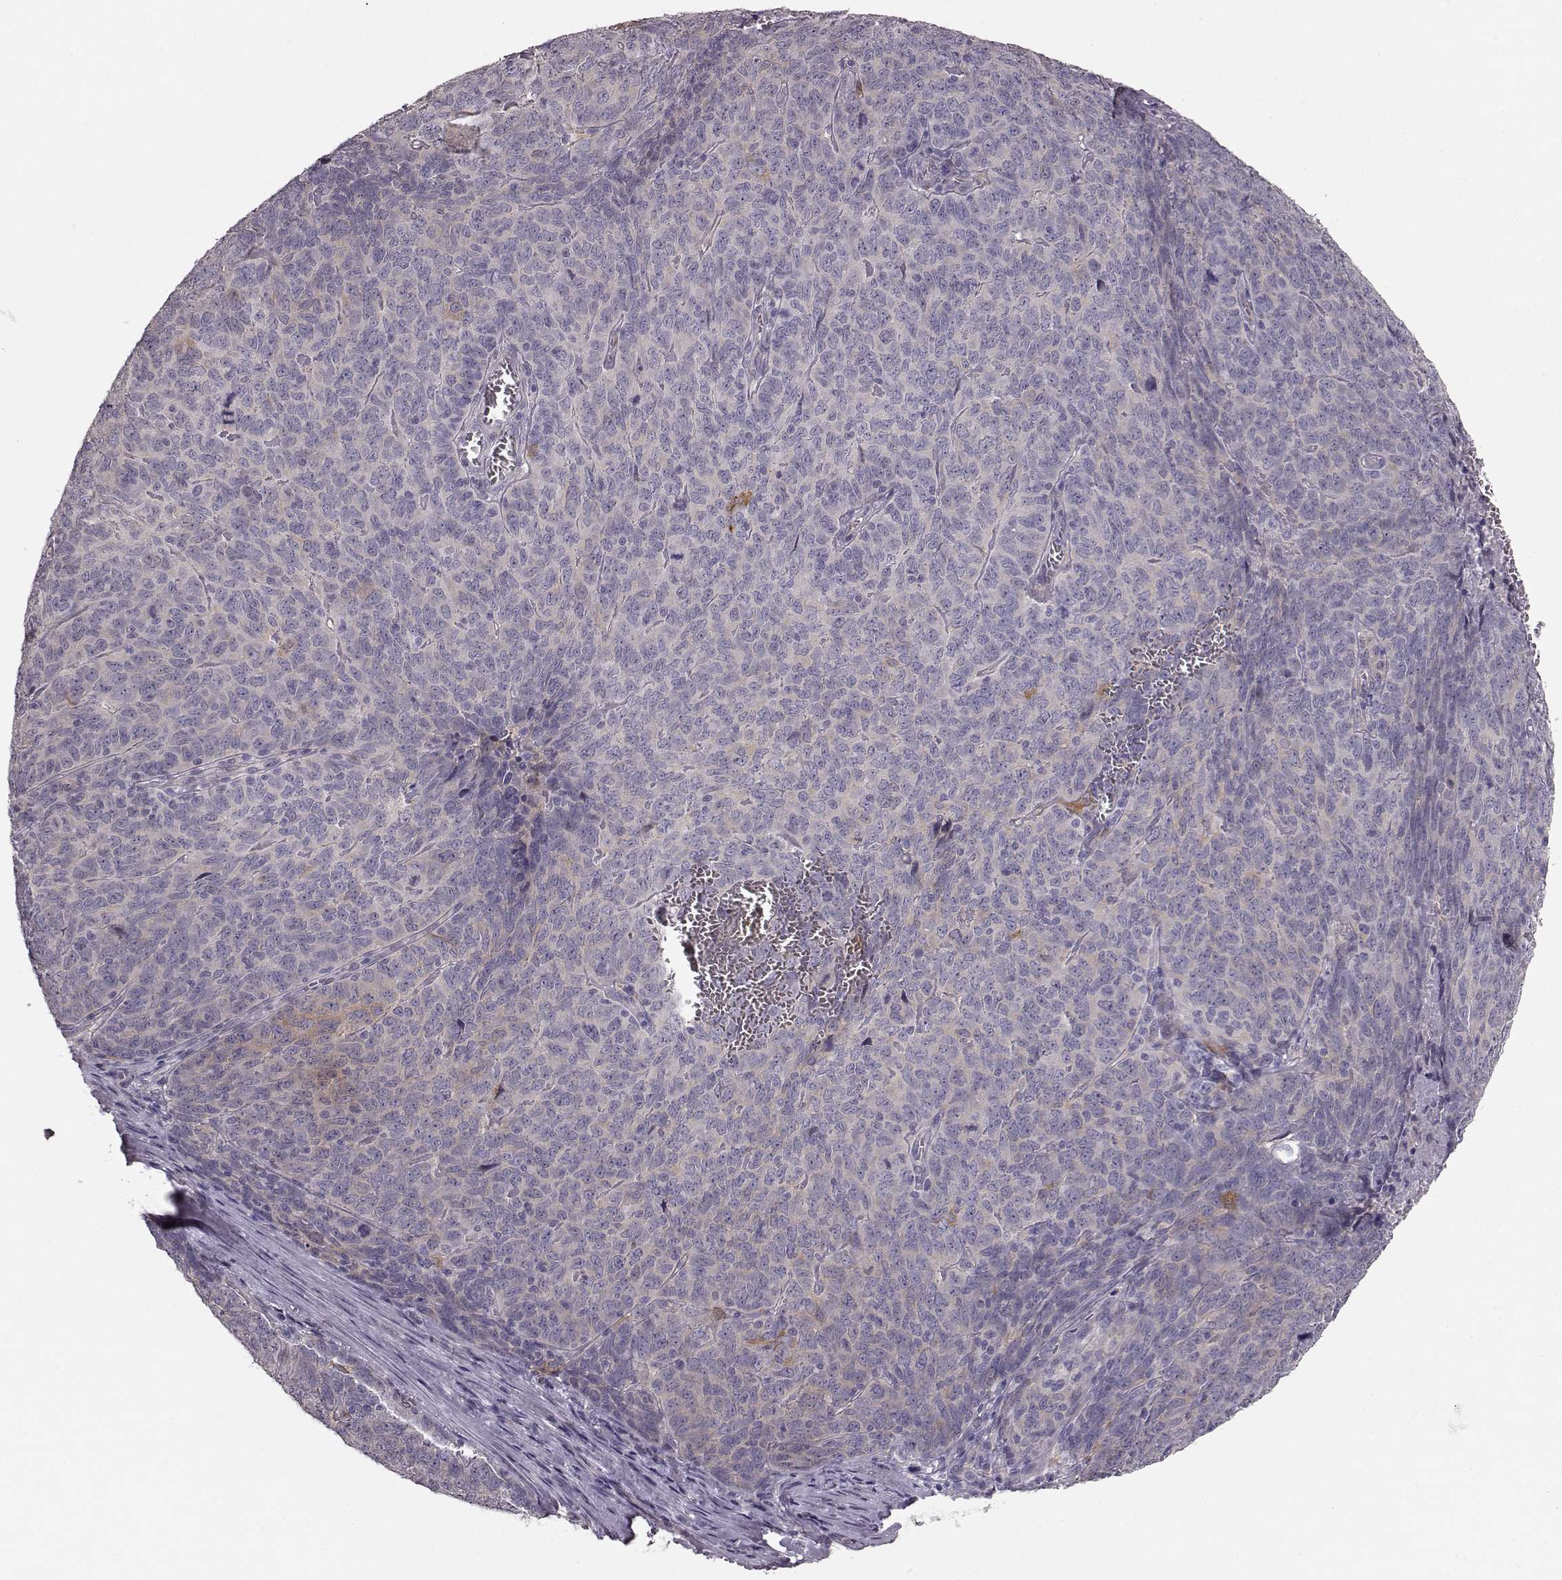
{"staining": {"intensity": "negative", "quantity": "none", "location": "none"}, "tissue": "skin cancer", "cell_type": "Tumor cells", "image_type": "cancer", "snomed": [{"axis": "morphology", "description": "Squamous cell carcinoma, NOS"}, {"axis": "topography", "description": "Skin"}, {"axis": "topography", "description": "Anal"}], "caption": "Histopathology image shows no protein expression in tumor cells of skin squamous cell carcinoma tissue. (Brightfield microscopy of DAB immunohistochemistry (IHC) at high magnification).", "gene": "GPR50", "patient": {"sex": "female", "age": 51}}